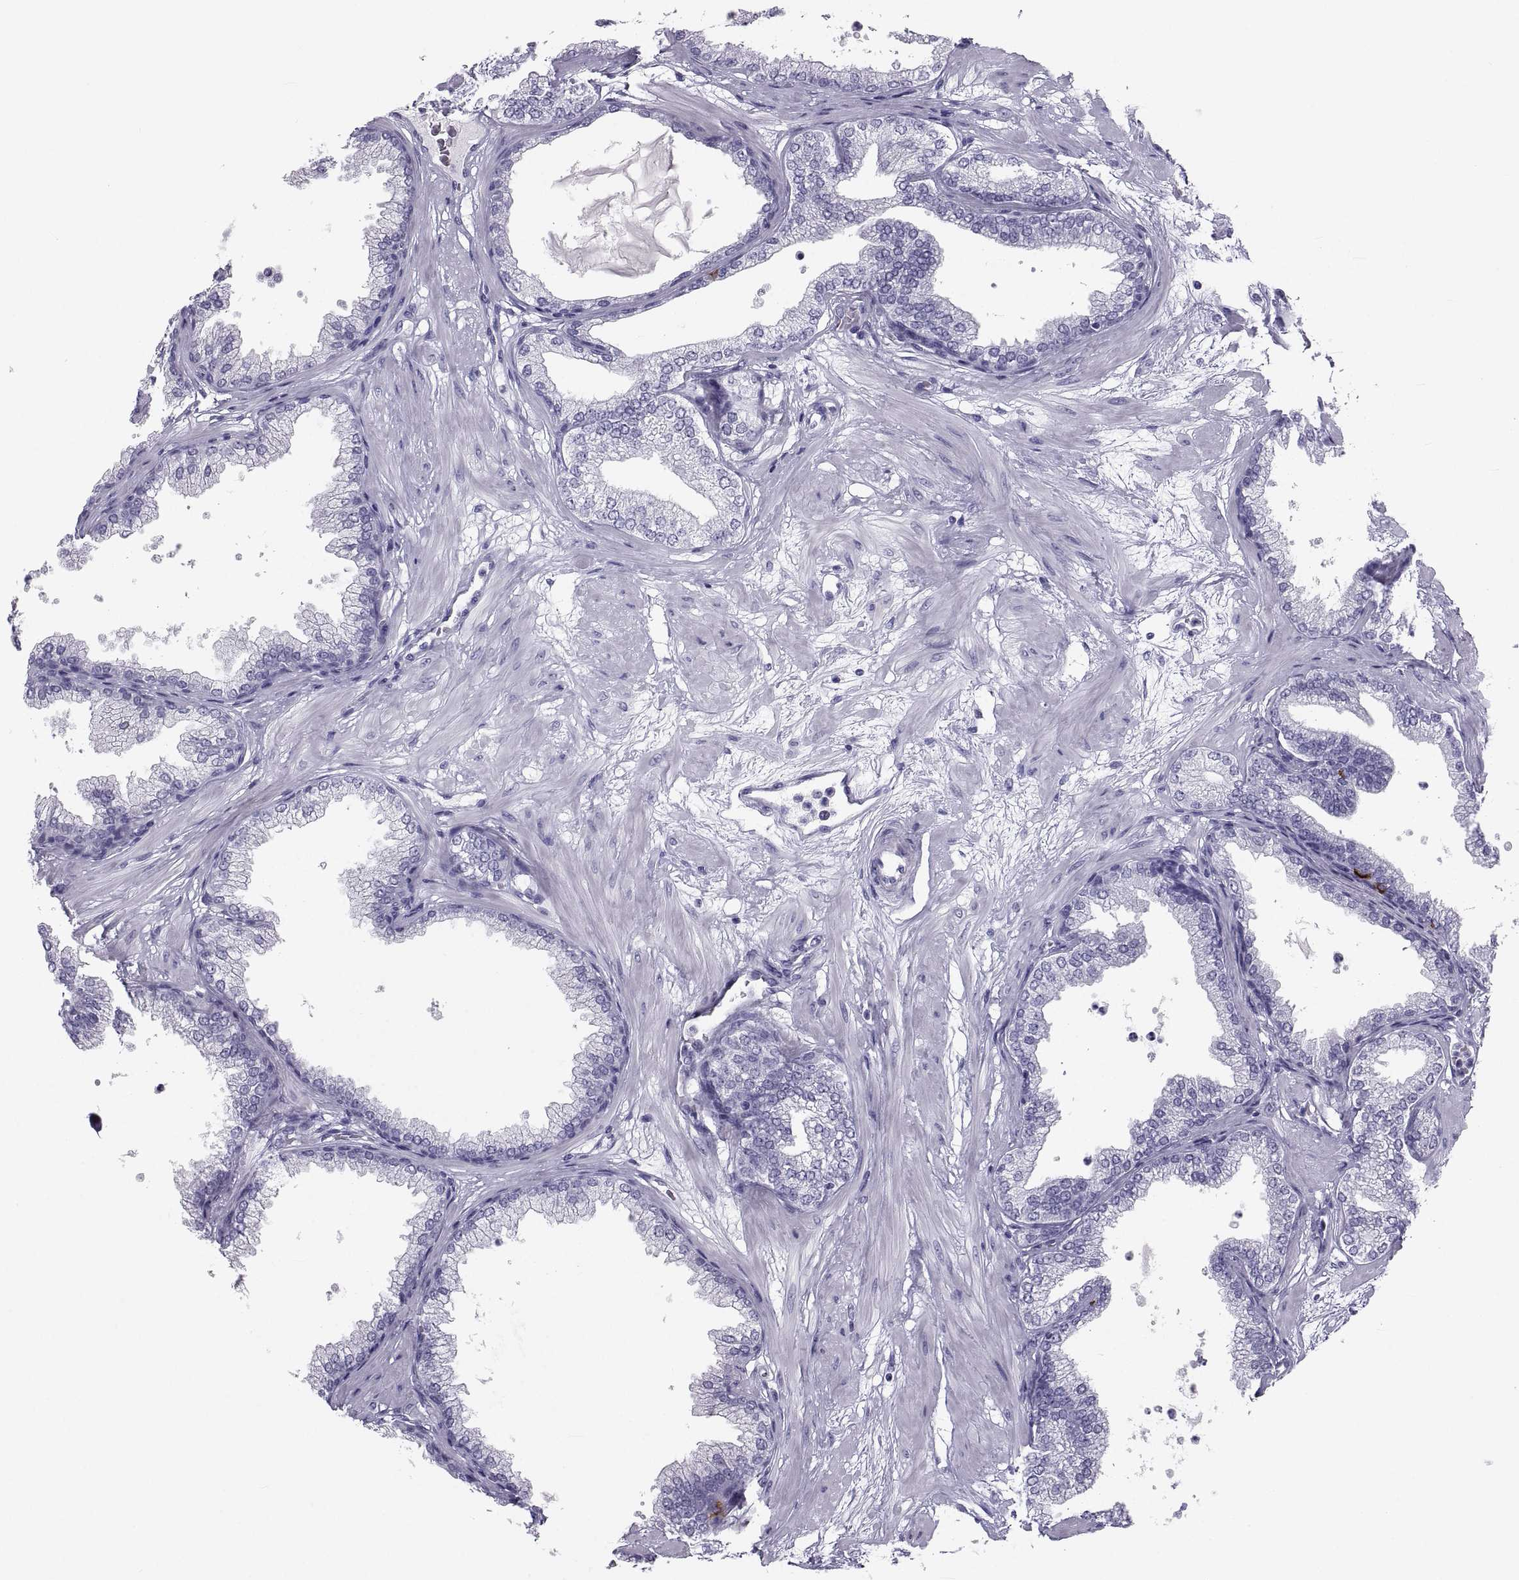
{"staining": {"intensity": "negative", "quantity": "none", "location": "none"}, "tissue": "prostate", "cell_type": "Glandular cells", "image_type": "normal", "snomed": [{"axis": "morphology", "description": "Normal tissue, NOS"}, {"axis": "topography", "description": "Prostate"}], "caption": "IHC image of benign prostate: human prostate stained with DAB shows no significant protein positivity in glandular cells.", "gene": "PCSK1N", "patient": {"sex": "male", "age": 37}}